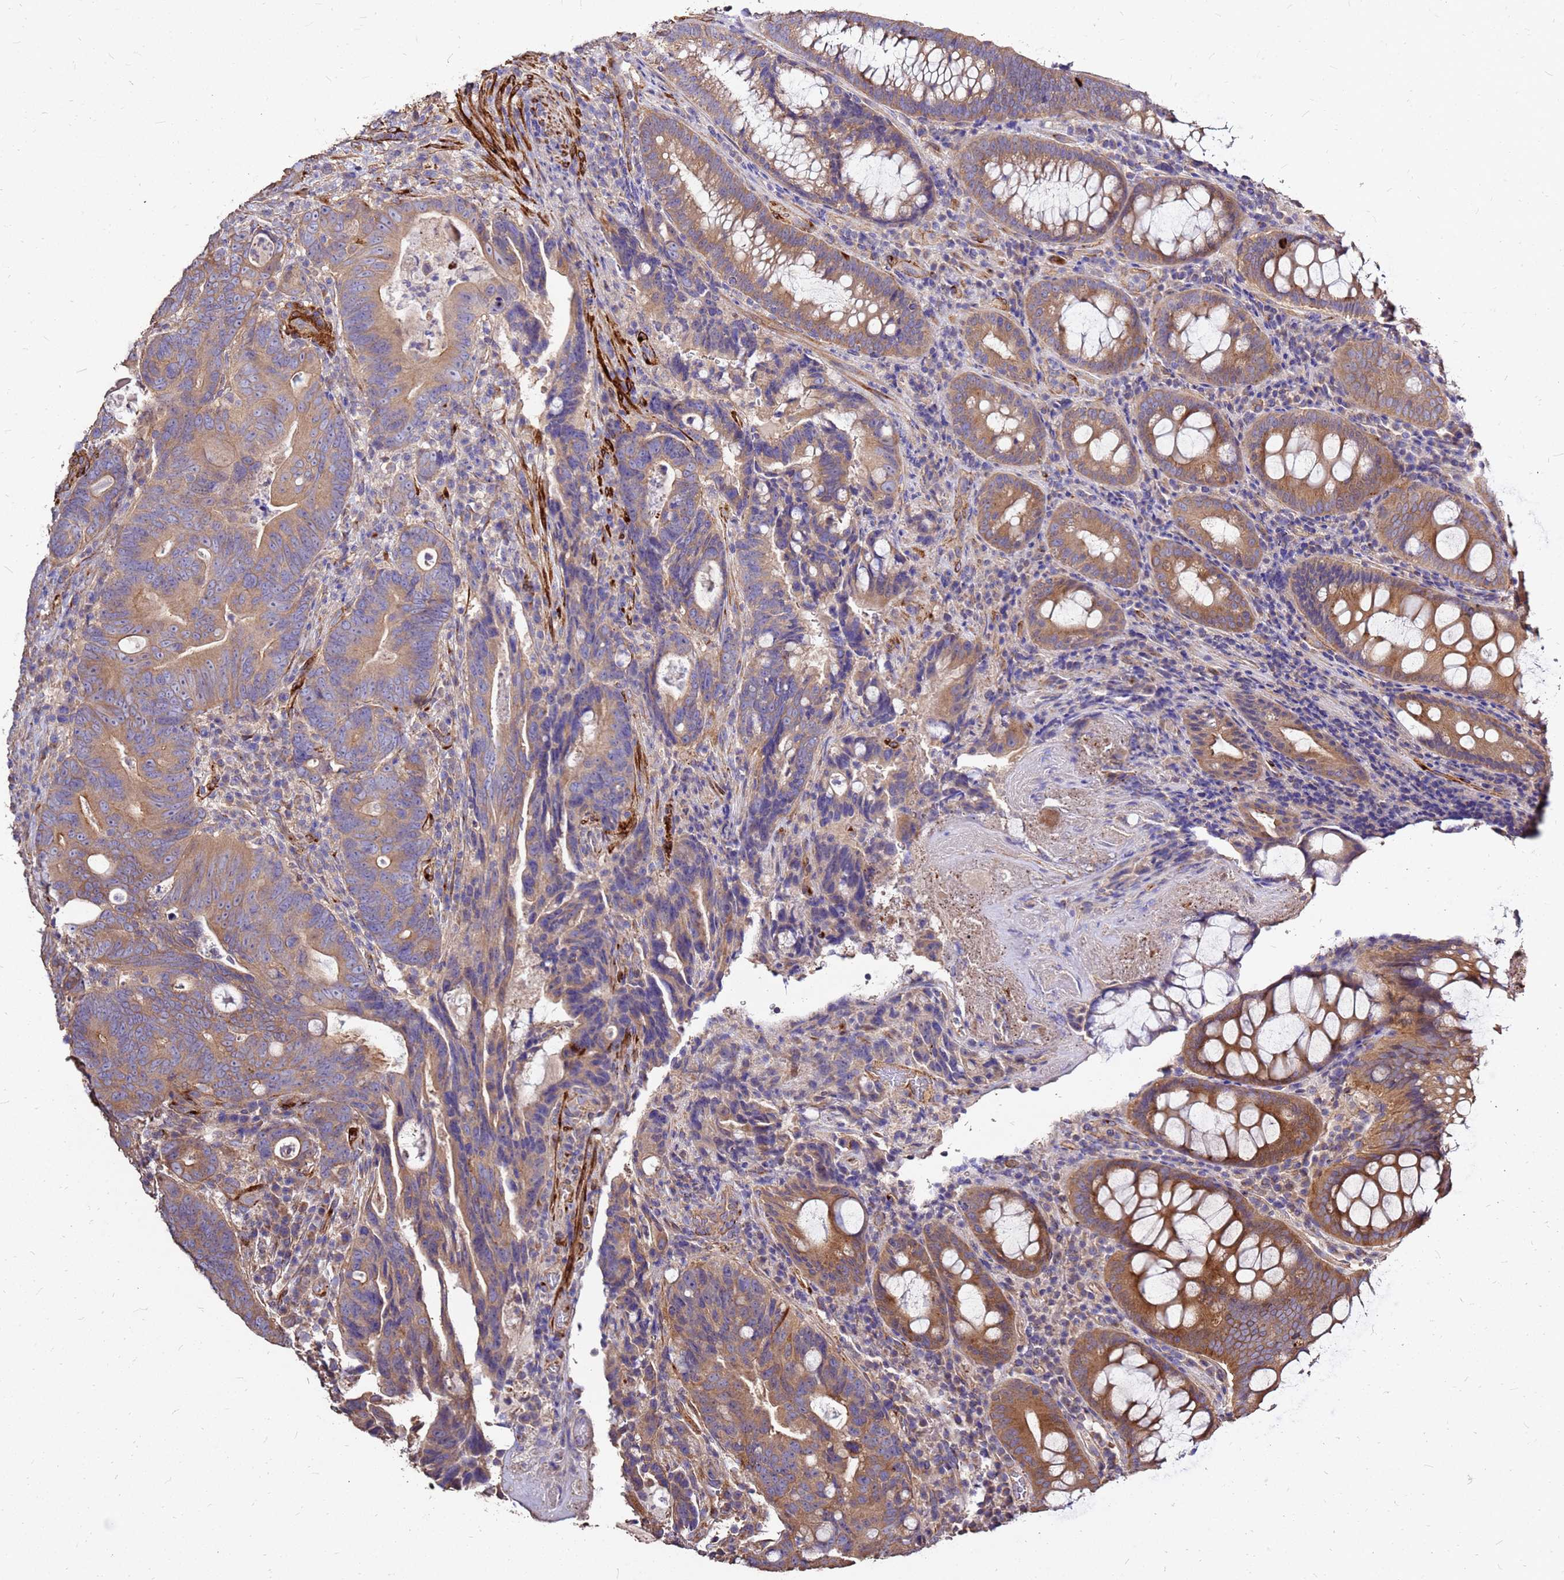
{"staining": {"intensity": "moderate", "quantity": "25%-75%", "location": "cytoplasmic/membranous"}, "tissue": "colorectal cancer", "cell_type": "Tumor cells", "image_type": "cancer", "snomed": [{"axis": "morphology", "description": "Adenocarcinoma, NOS"}, {"axis": "topography", "description": "Colon"}], "caption": "This is a histology image of immunohistochemistry (IHC) staining of colorectal cancer, which shows moderate expression in the cytoplasmic/membranous of tumor cells.", "gene": "EXD3", "patient": {"sex": "female", "age": 82}}